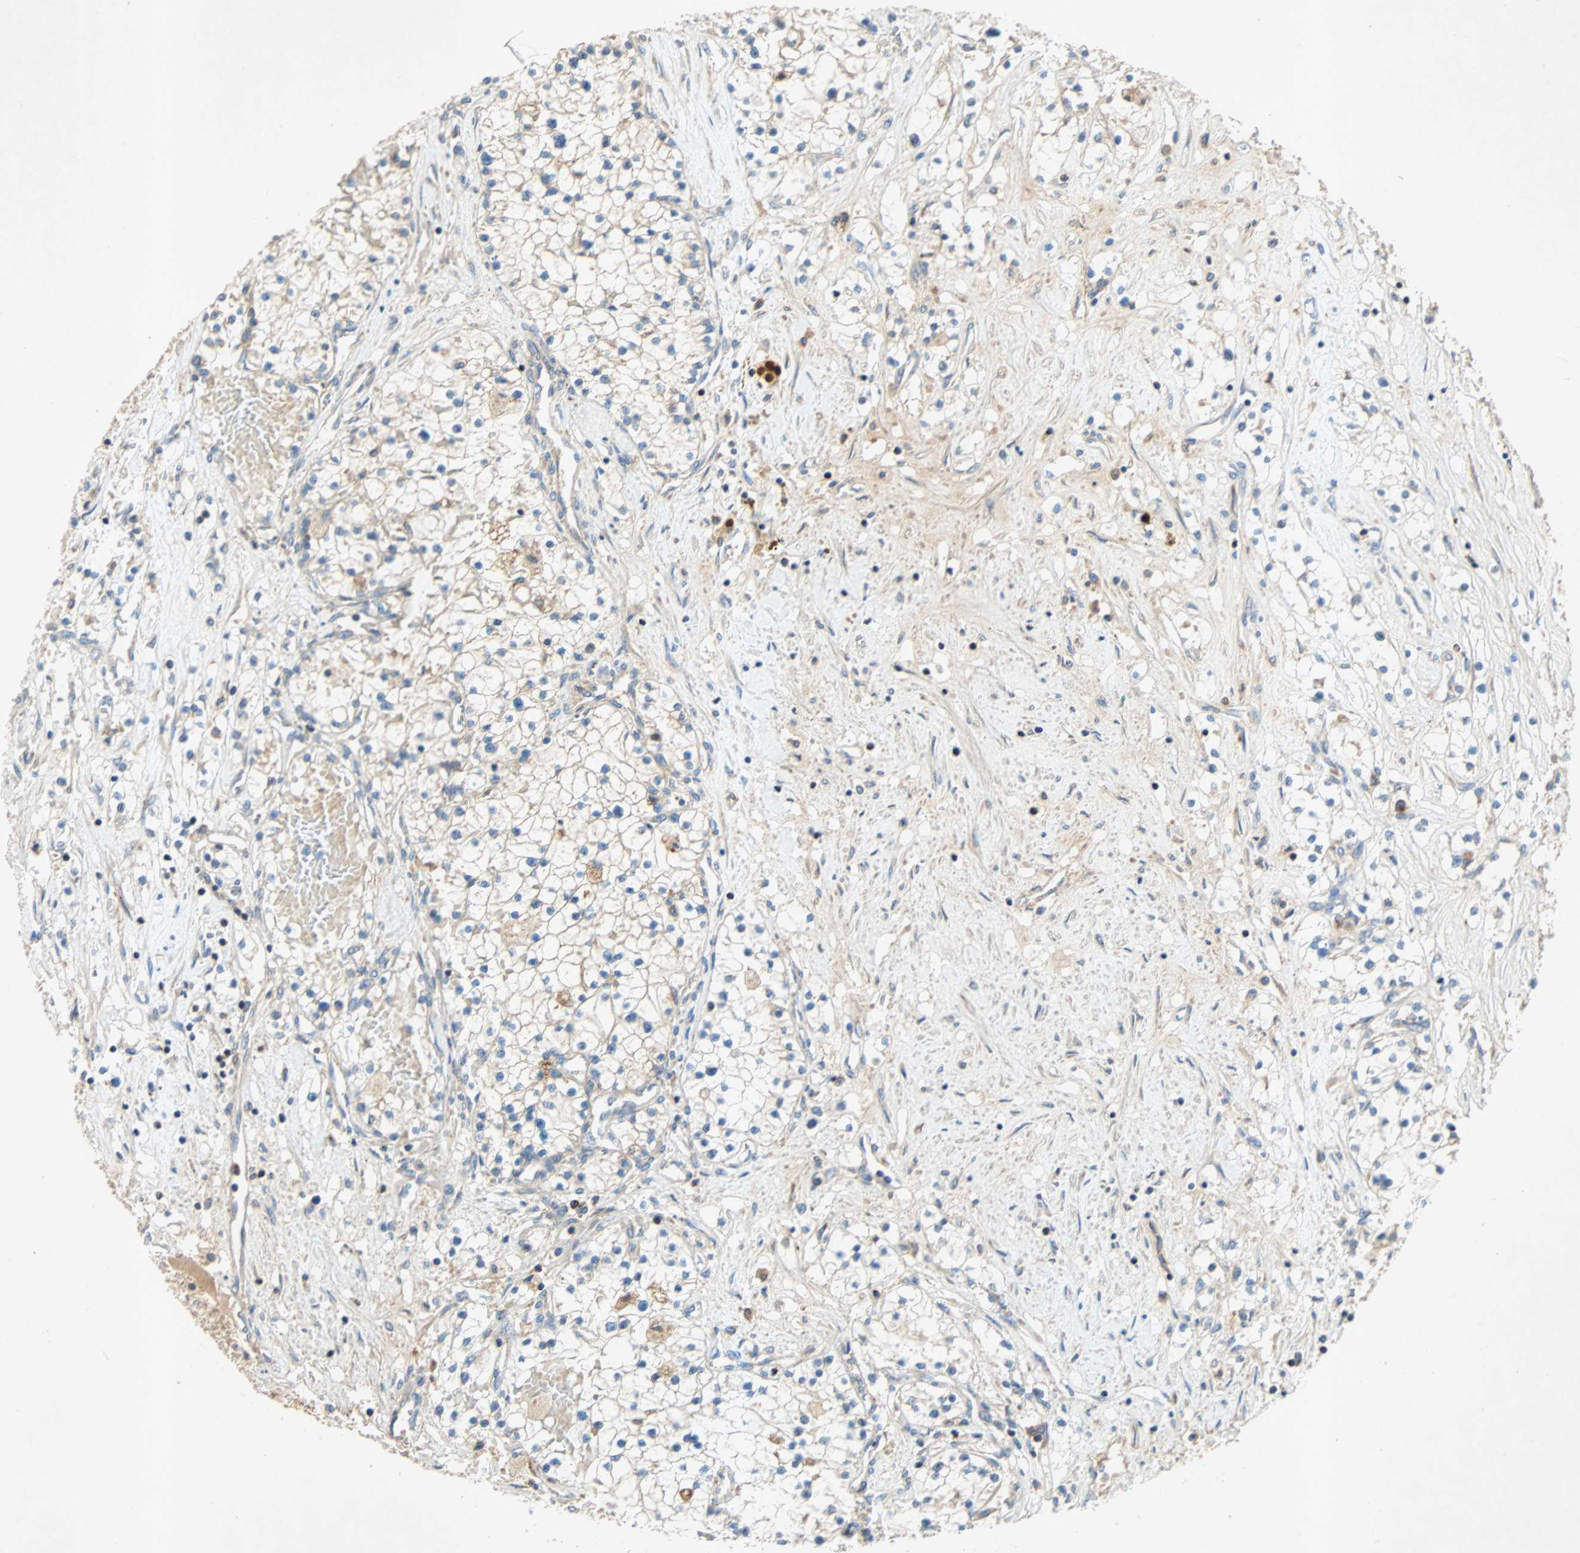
{"staining": {"intensity": "weak", "quantity": ">75%", "location": "cytoplasmic/membranous"}, "tissue": "renal cancer", "cell_type": "Tumor cells", "image_type": "cancer", "snomed": [{"axis": "morphology", "description": "Adenocarcinoma, NOS"}, {"axis": "topography", "description": "Kidney"}], "caption": "Renal adenocarcinoma was stained to show a protein in brown. There is low levels of weak cytoplasmic/membranous staining in about >75% of tumor cells. The staining was performed using DAB, with brown indicating positive protein expression. Nuclei are stained blue with hematoxylin.", "gene": "XYLT1", "patient": {"sex": "male", "age": 68}}